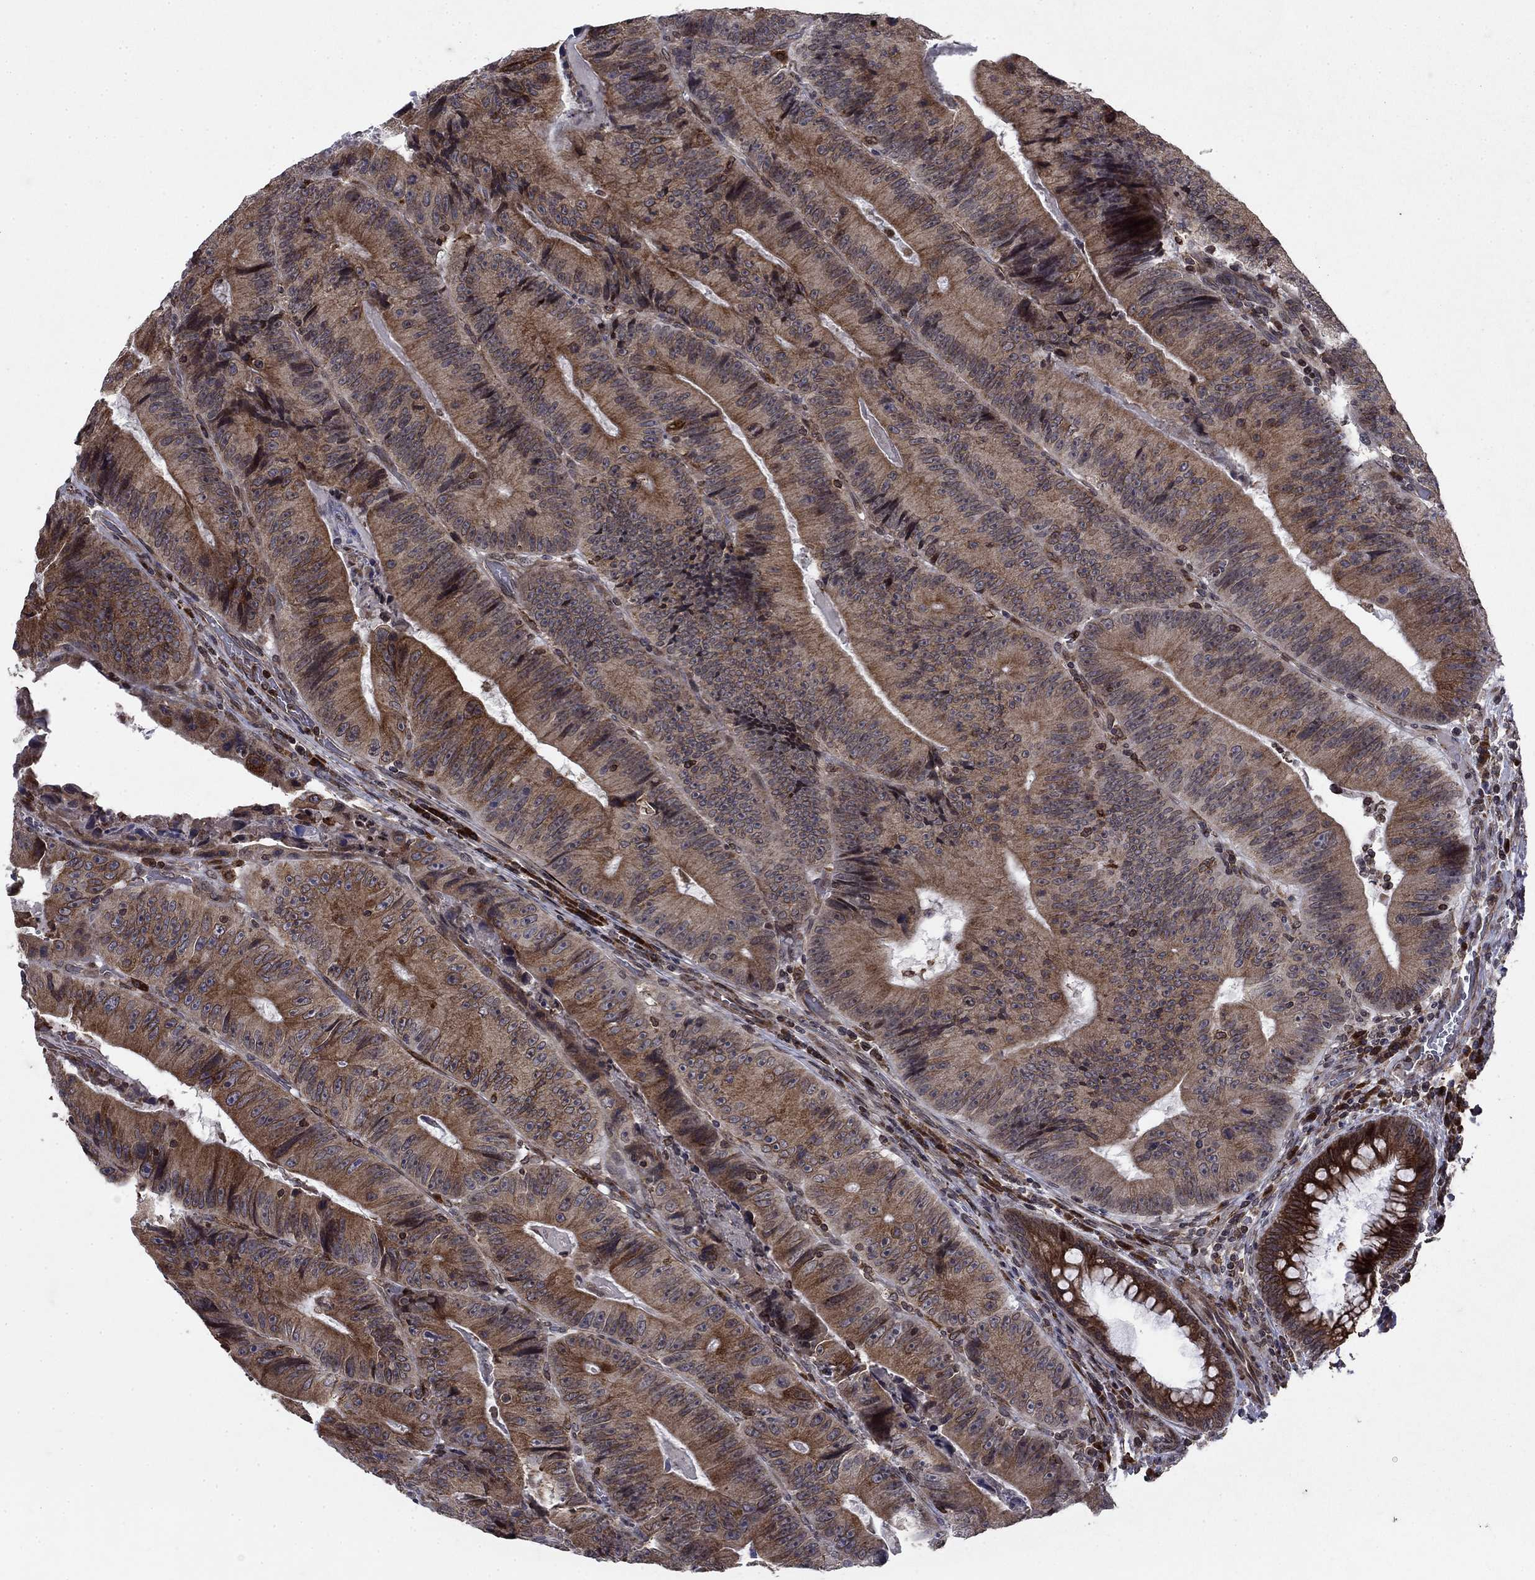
{"staining": {"intensity": "moderate", "quantity": ">75%", "location": "cytoplasmic/membranous"}, "tissue": "colorectal cancer", "cell_type": "Tumor cells", "image_type": "cancer", "snomed": [{"axis": "morphology", "description": "Adenocarcinoma, NOS"}, {"axis": "topography", "description": "Colon"}], "caption": "Tumor cells reveal medium levels of moderate cytoplasmic/membranous staining in about >75% of cells in human adenocarcinoma (colorectal).", "gene": "DHRS7", "patient": {"sex": "female", "age": 86}}